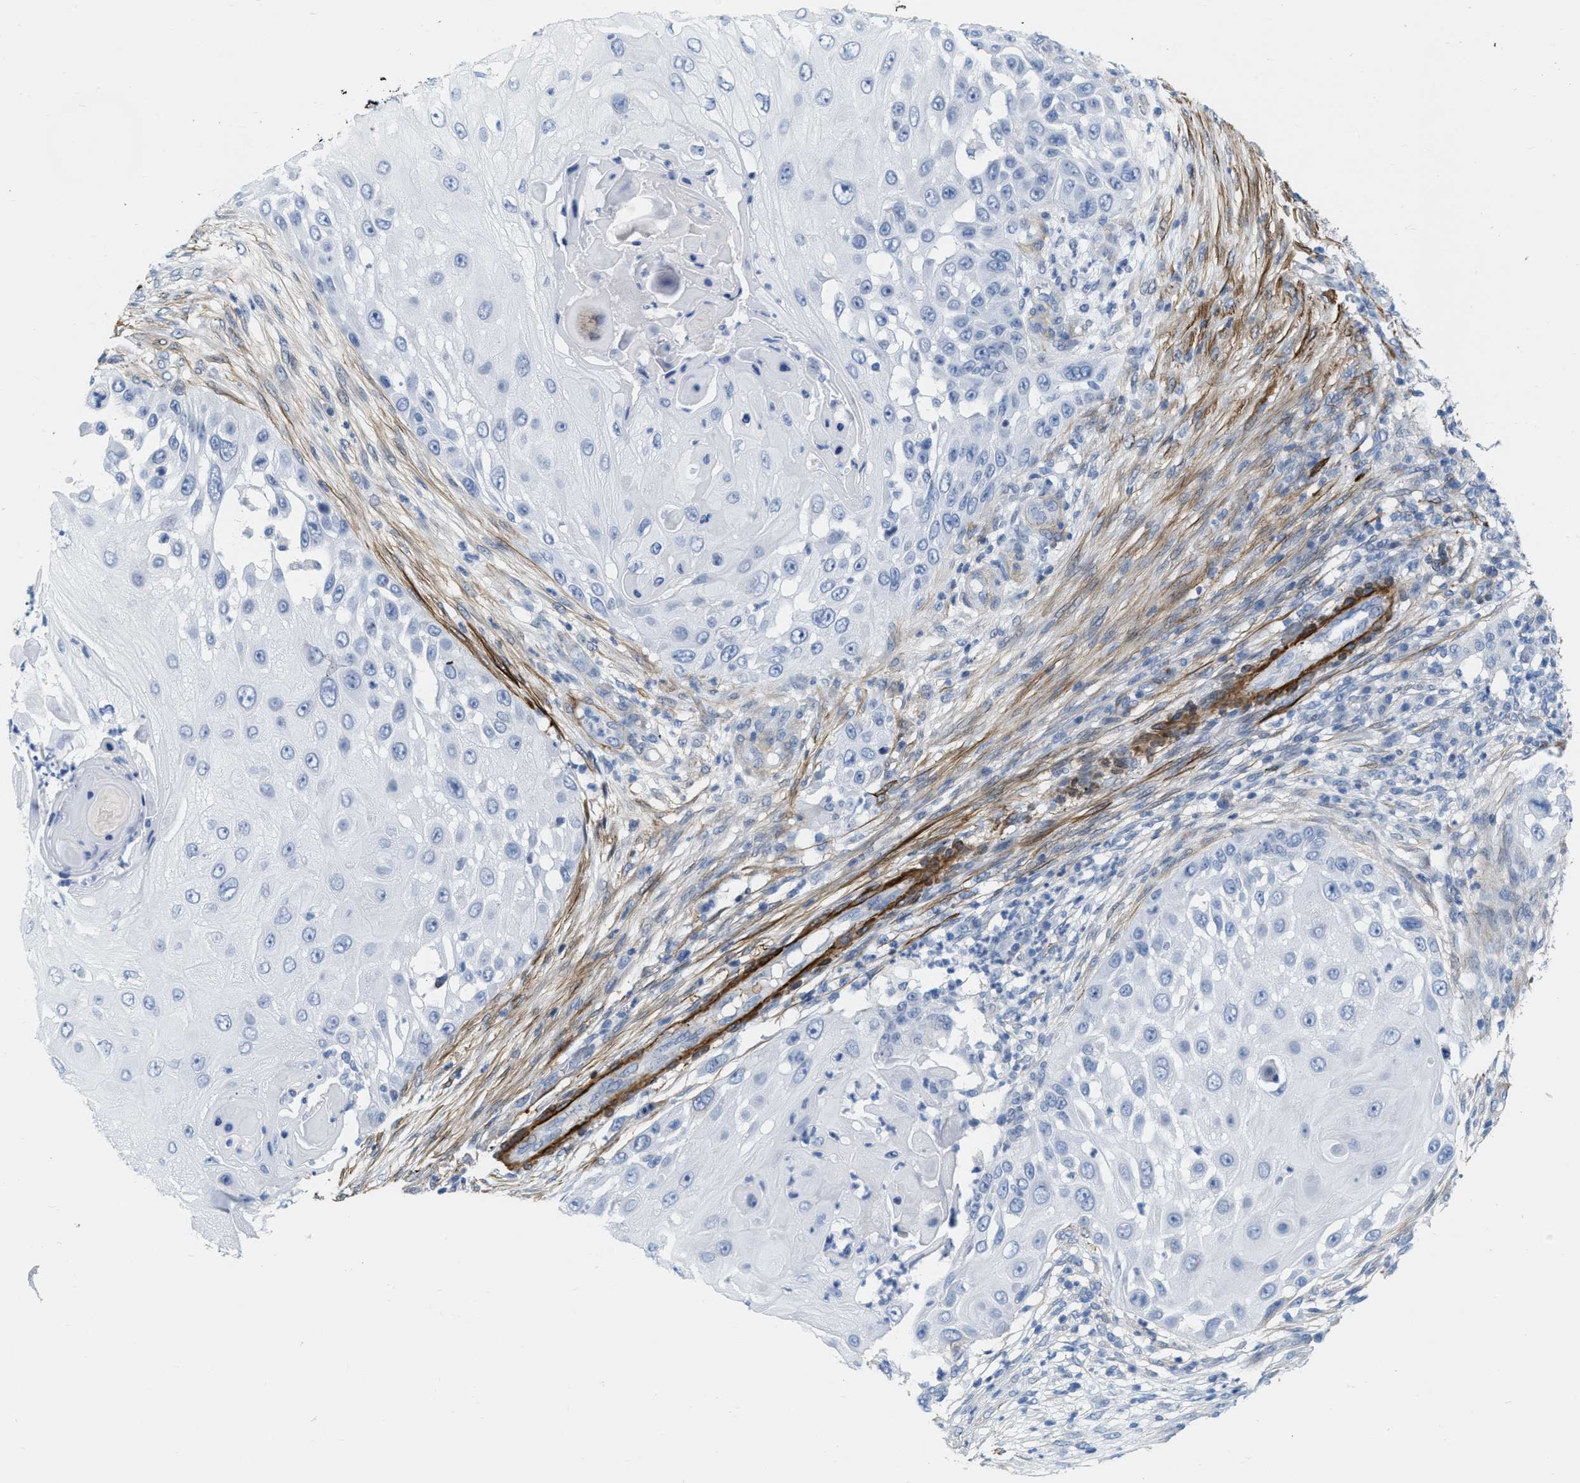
{"staining": {"intensity": "negative", "quantity": "none", "location": "none"}, "tissue": "skin cancer", "cell_type": "Tumor cells", "image_type": "cancer", "snomed": [{"axis": "morphology", "description": "Squamous cell carcinoma, NOS"}, {"axis": "topography", "description": "Skin"}], "caption": "Skin squamous cell carcinoma was stained to show a protein in brown. There is no significant staining in tumor cells.", "gene": "TAGLN", "patient": {"sex": "female", "age": 44}}